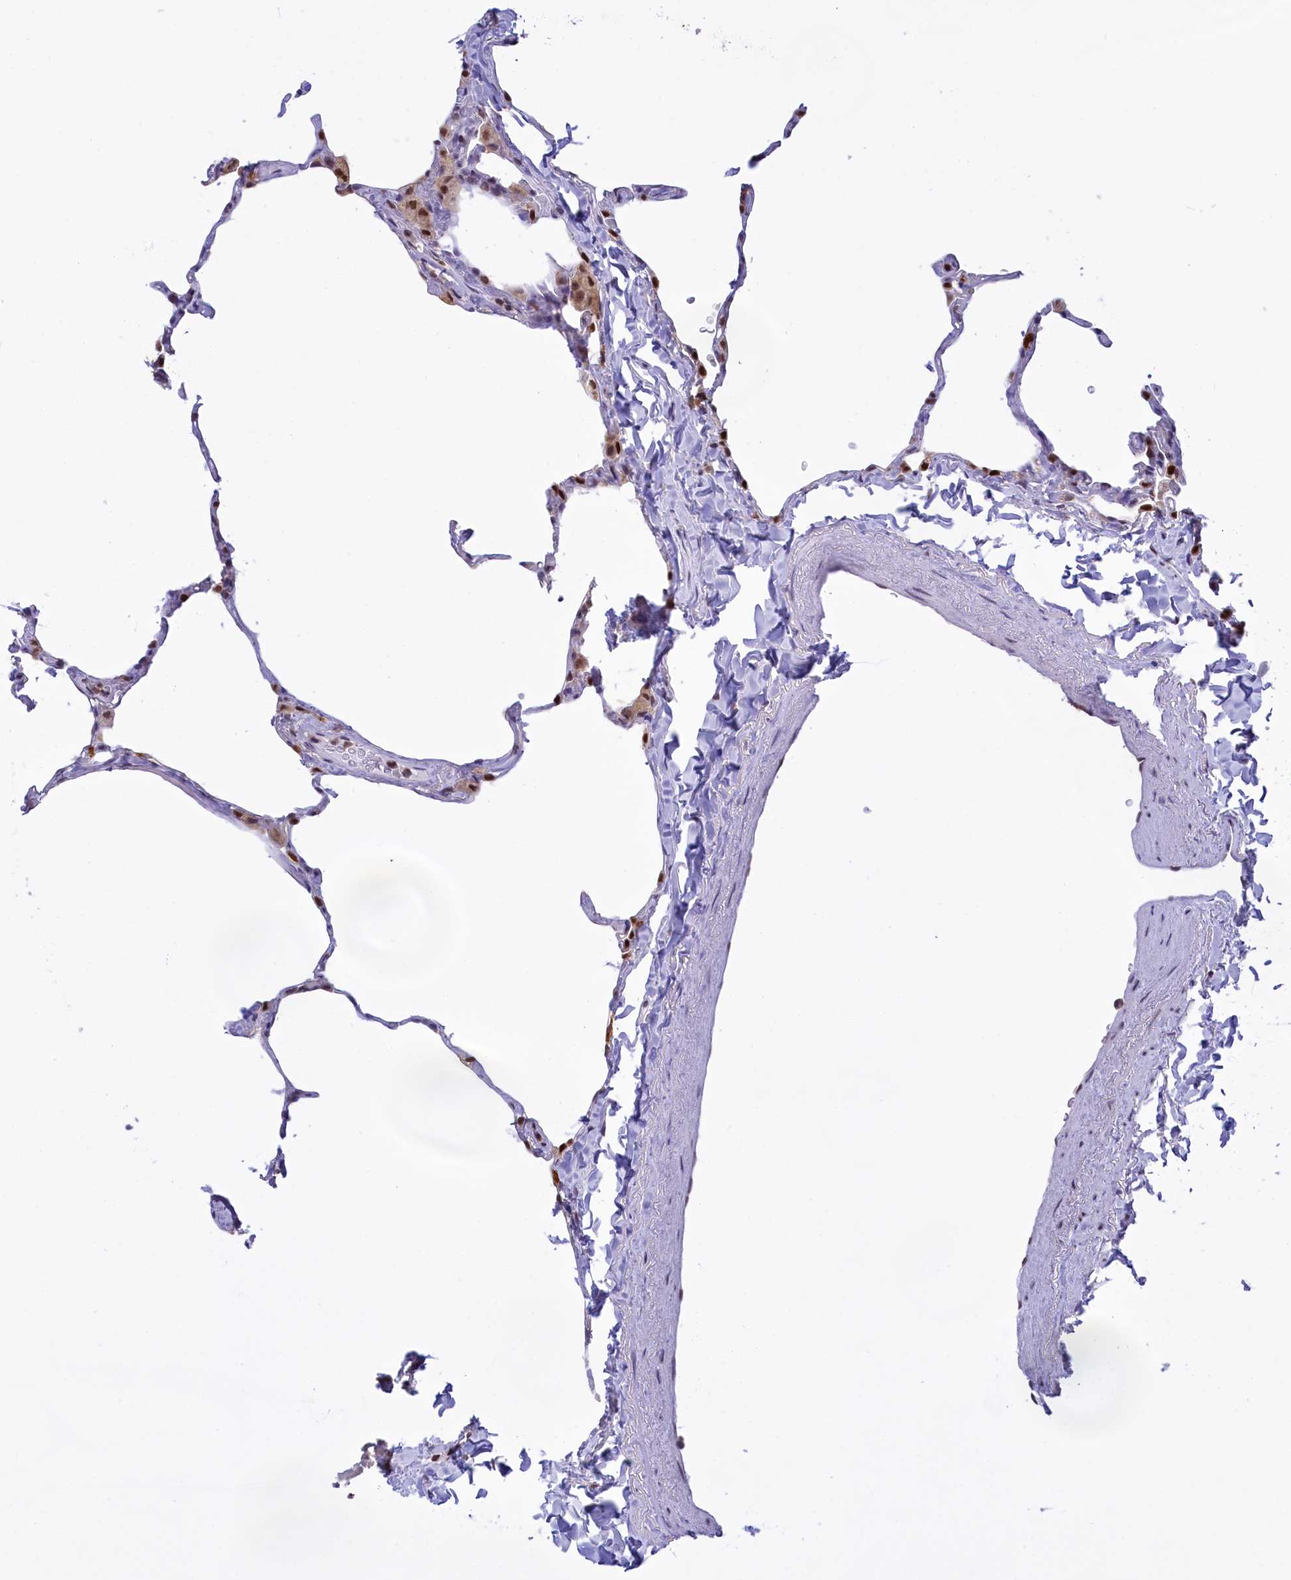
{"staining": {"intensity": "negative", "quantity": "none", "location": "none"}, "tissue": "lung", "cell_type": "Alveolar cells", "image_type": "normal", "snomed": [{"axis": "morphology", "description": "Normal tissue, NOS"}, {"axis": "topography", "description": "Lung"}], "caption": "IHC image of normal lung stained for a protein (brown), which exhibits no expression in alveolar cells. (DAB (3,3'-diaminobenzidine) IHC visualized using brightfield microscopy, high magnification).", "gene": "IZUMO2", "patient": {"sex": "male", "age": 65}}